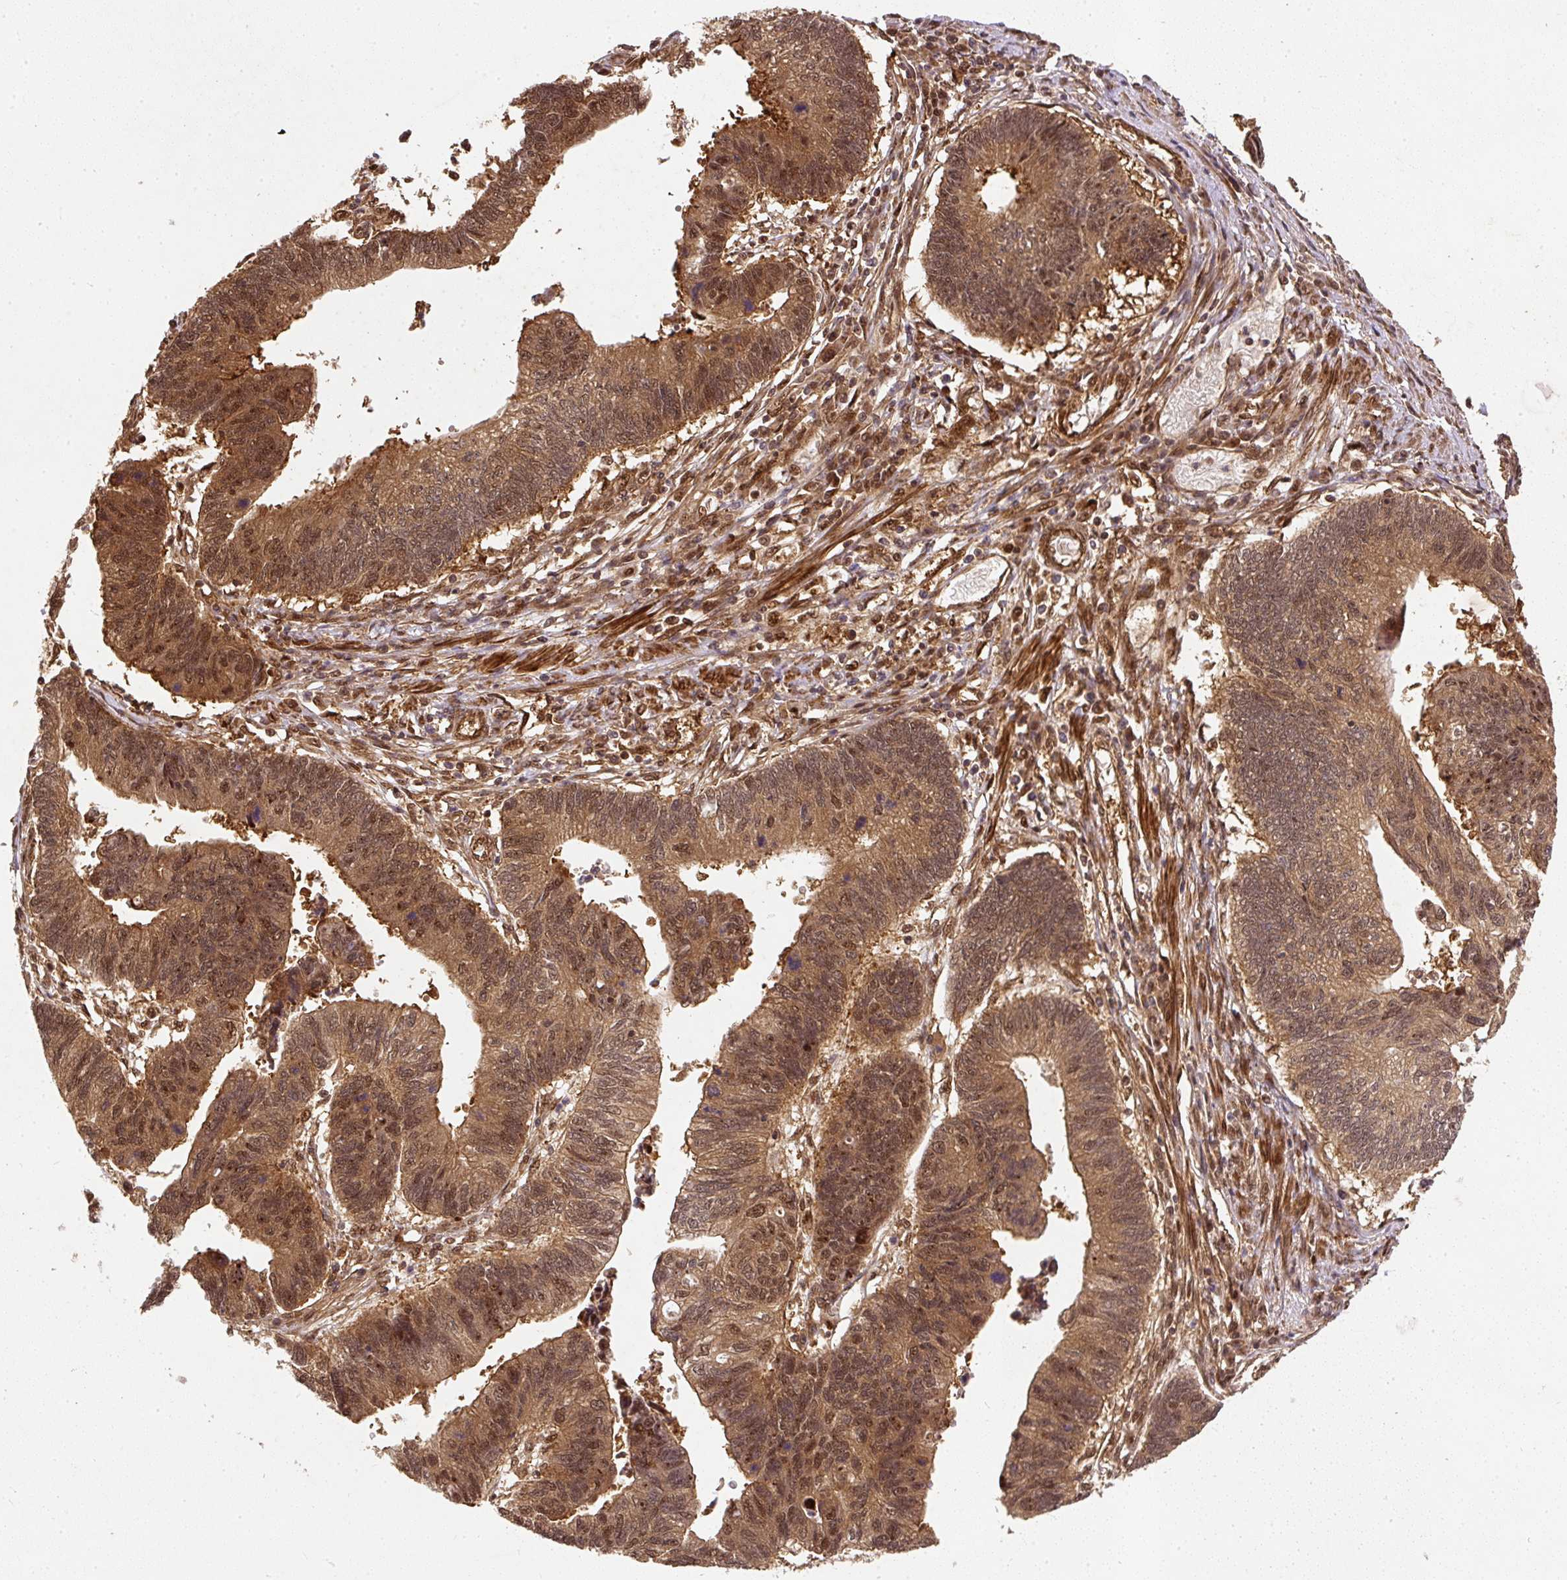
{"staining": {"intensity": "moderate", "quantity": ">75%", "location": "cytoplasmic/membranous,nuclear"}, "tissue": "stomach cancer", "cell_type": "Tumor cells", "image_type": "cancer", "snomed": [{"axis": "morphology", "description": "Adenocarcinoma, NOS"}, {"axis": "topography", "description": "Stomach"}], "caption": "Stomach cancer (adenocarcinoma) stained for a protein shows moderate cytoplasmic/membranous and nuclear positivity in tumor cells.", "gene": "PSMD1", "patient": {"sex": "male", "age": 59}}